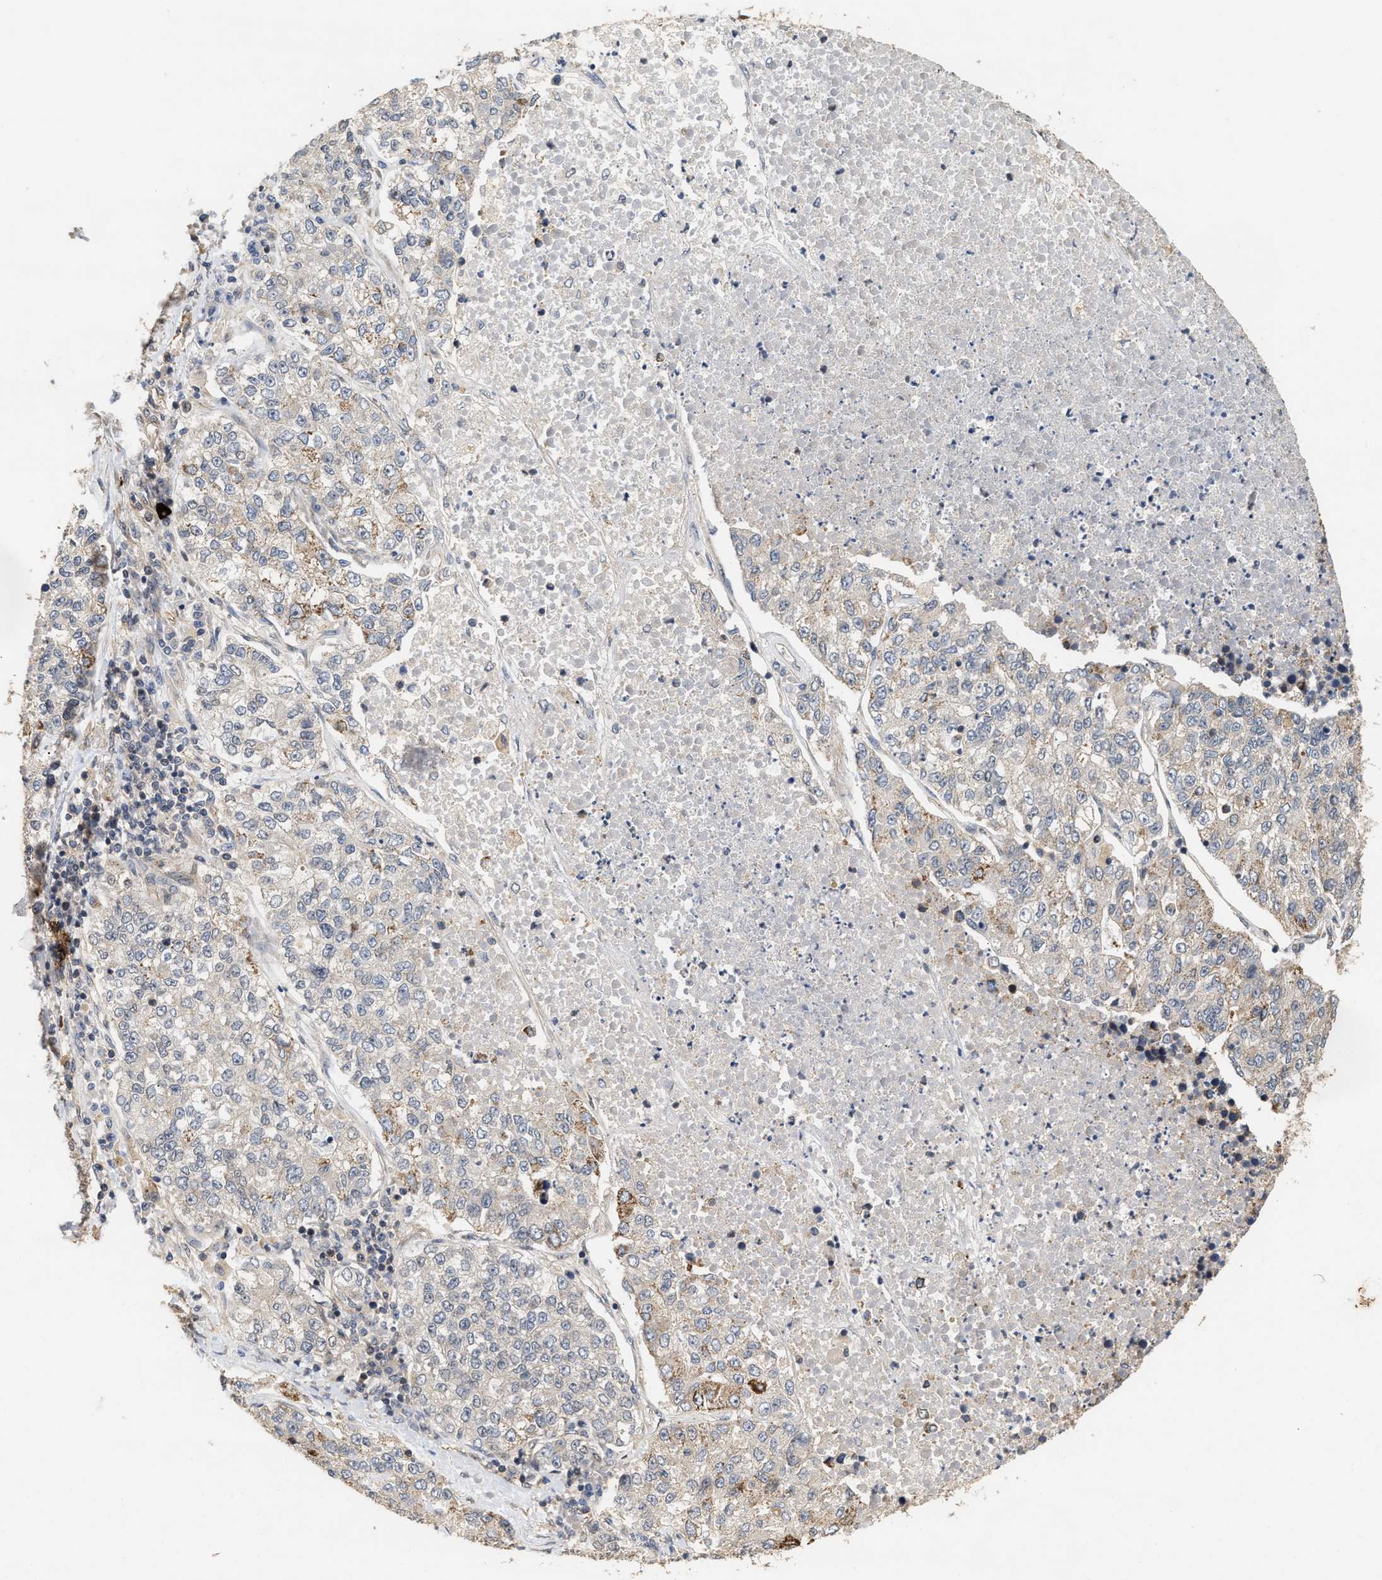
{"staining": {"intensity": "moderate", "quantity": "<25%", "location": "cytoplasmic/membranous"}, "tissue": "lung cancer", "cell_type": "Tumor cells", "image_type": "cancer", "snomed": [{"axis": "morphology", "description": "Adenocarcinoma, NOS"}, {"axis": "topography", "description": "Lung"}], "caption": "Protein expression analysis of human adenocarcinoma (lung) reveals moderate cytoplasmic/membranous staining in about <25% of tumor cells.", "gene": "ABHD5", "patient": {"sex": "male", "age": 49}}